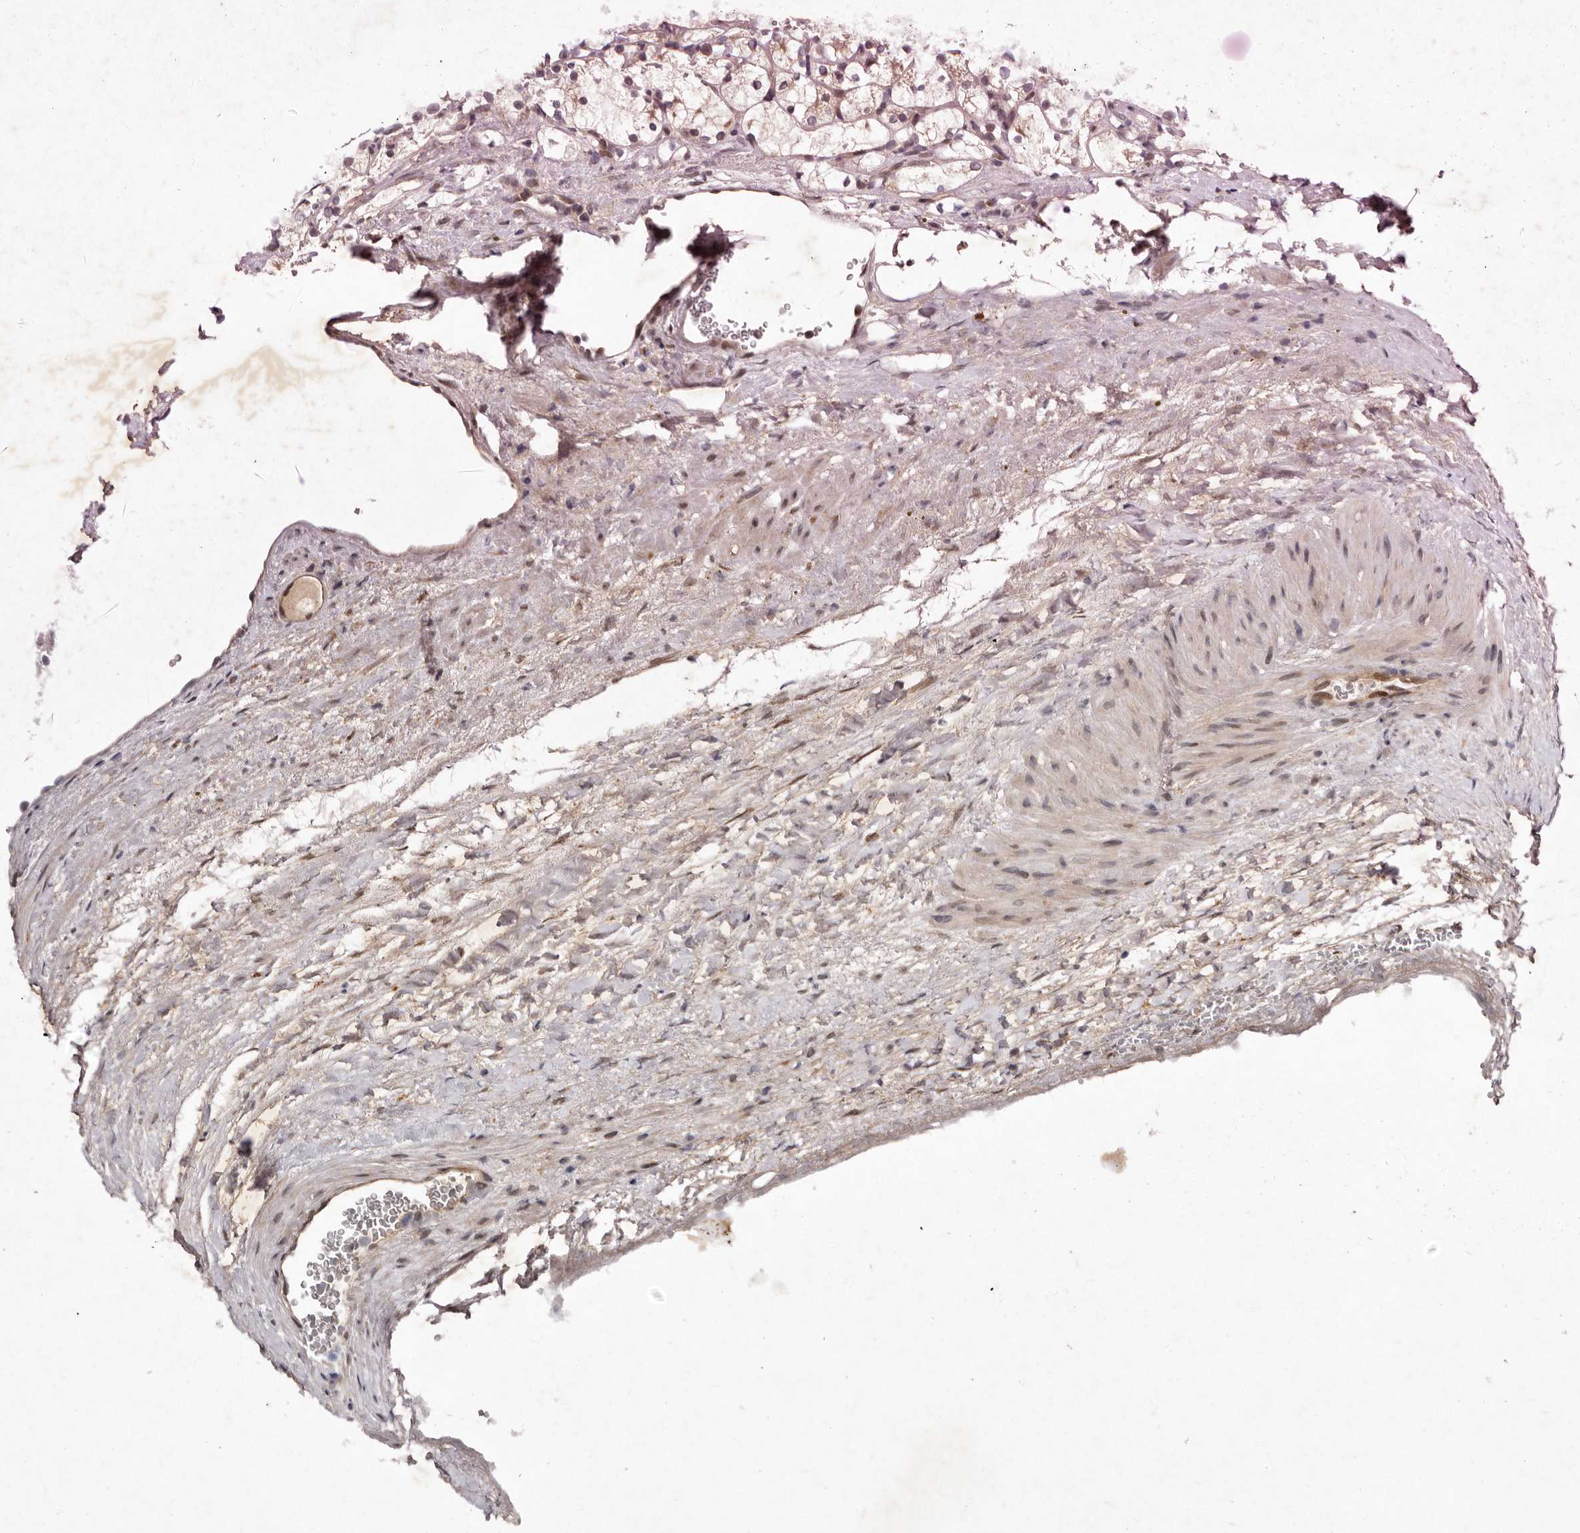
{"staining": {"intensity": "weak", "quantity": ">75%", "location": "cytoplasmic/membranous"}, "tissue": "renal cancer", "cell_type": "Tumor cells", "image_type": "cancer", "snomed": [{"axis": "morphology", "description": "Adenocarcinoma, NOS"}, {"axis": "topography", "description": "Kidney"}], "caption": "Protein expression analysis of renal cancer exhibits weak cytoplasmic/membranous staining in about >75% of tumor cells.", "gene": "ABL1", "patient": {"sex": "female", "age": 69}}